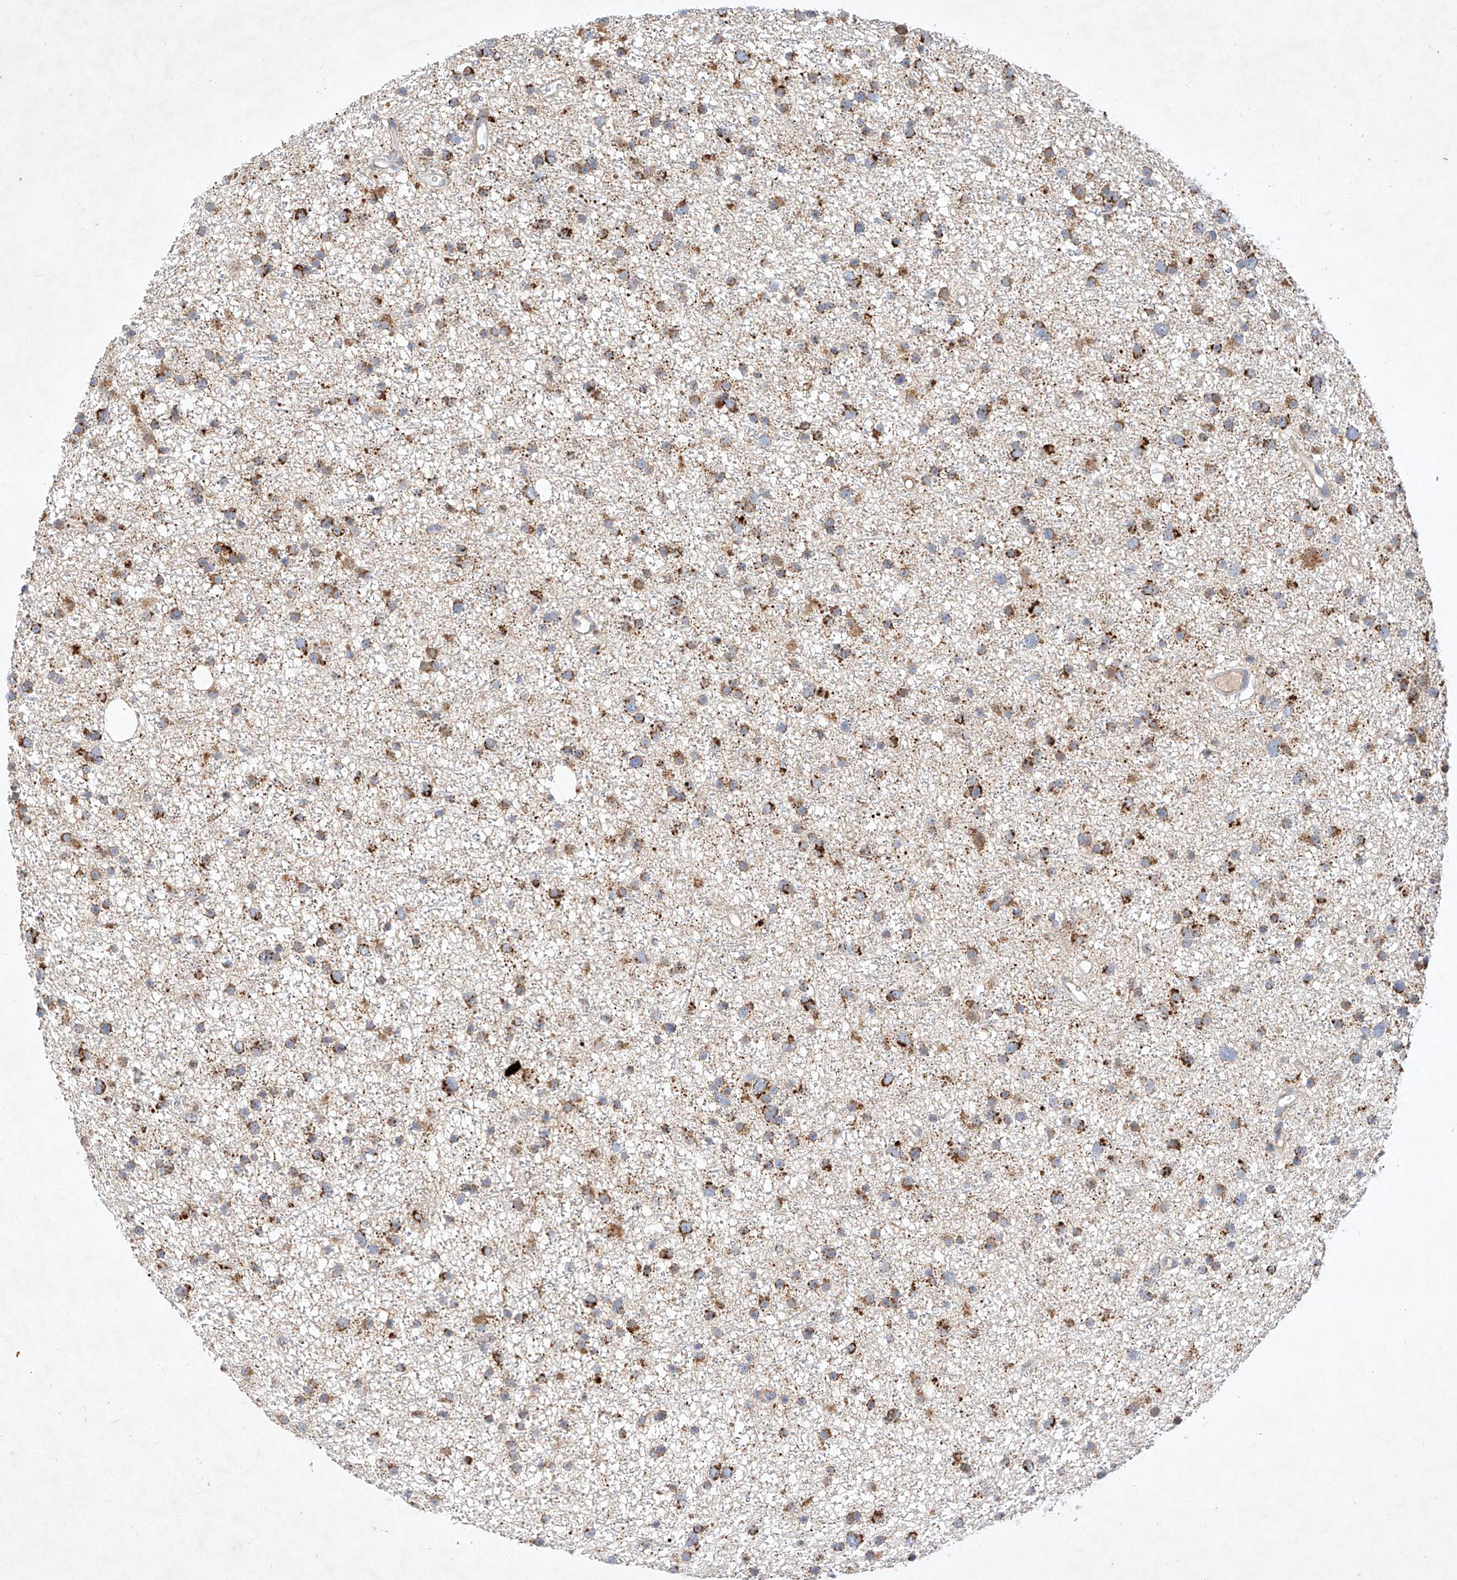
{"staining": {"intensity": "moderate", "quantity": ">75%", "location": "cytoplasmic/membranous"}, "tissue": "glioma", "cell_type": "Tumor cells", "image_type": "cancer", "snomed": [{"axis": "morphology", "description": "Glioma, malignant, Low grade"}, {"axis": "topography", "description": "Cerebral cortex"}], "caption": "Immunohistochemistry of glioma reveals medium levels of moderate cytoplasmic/membranous expression in approximately >75% of tumor cells.", "gene": "OSGEPL1", "patient": {"sex": "female", "age": 39}}